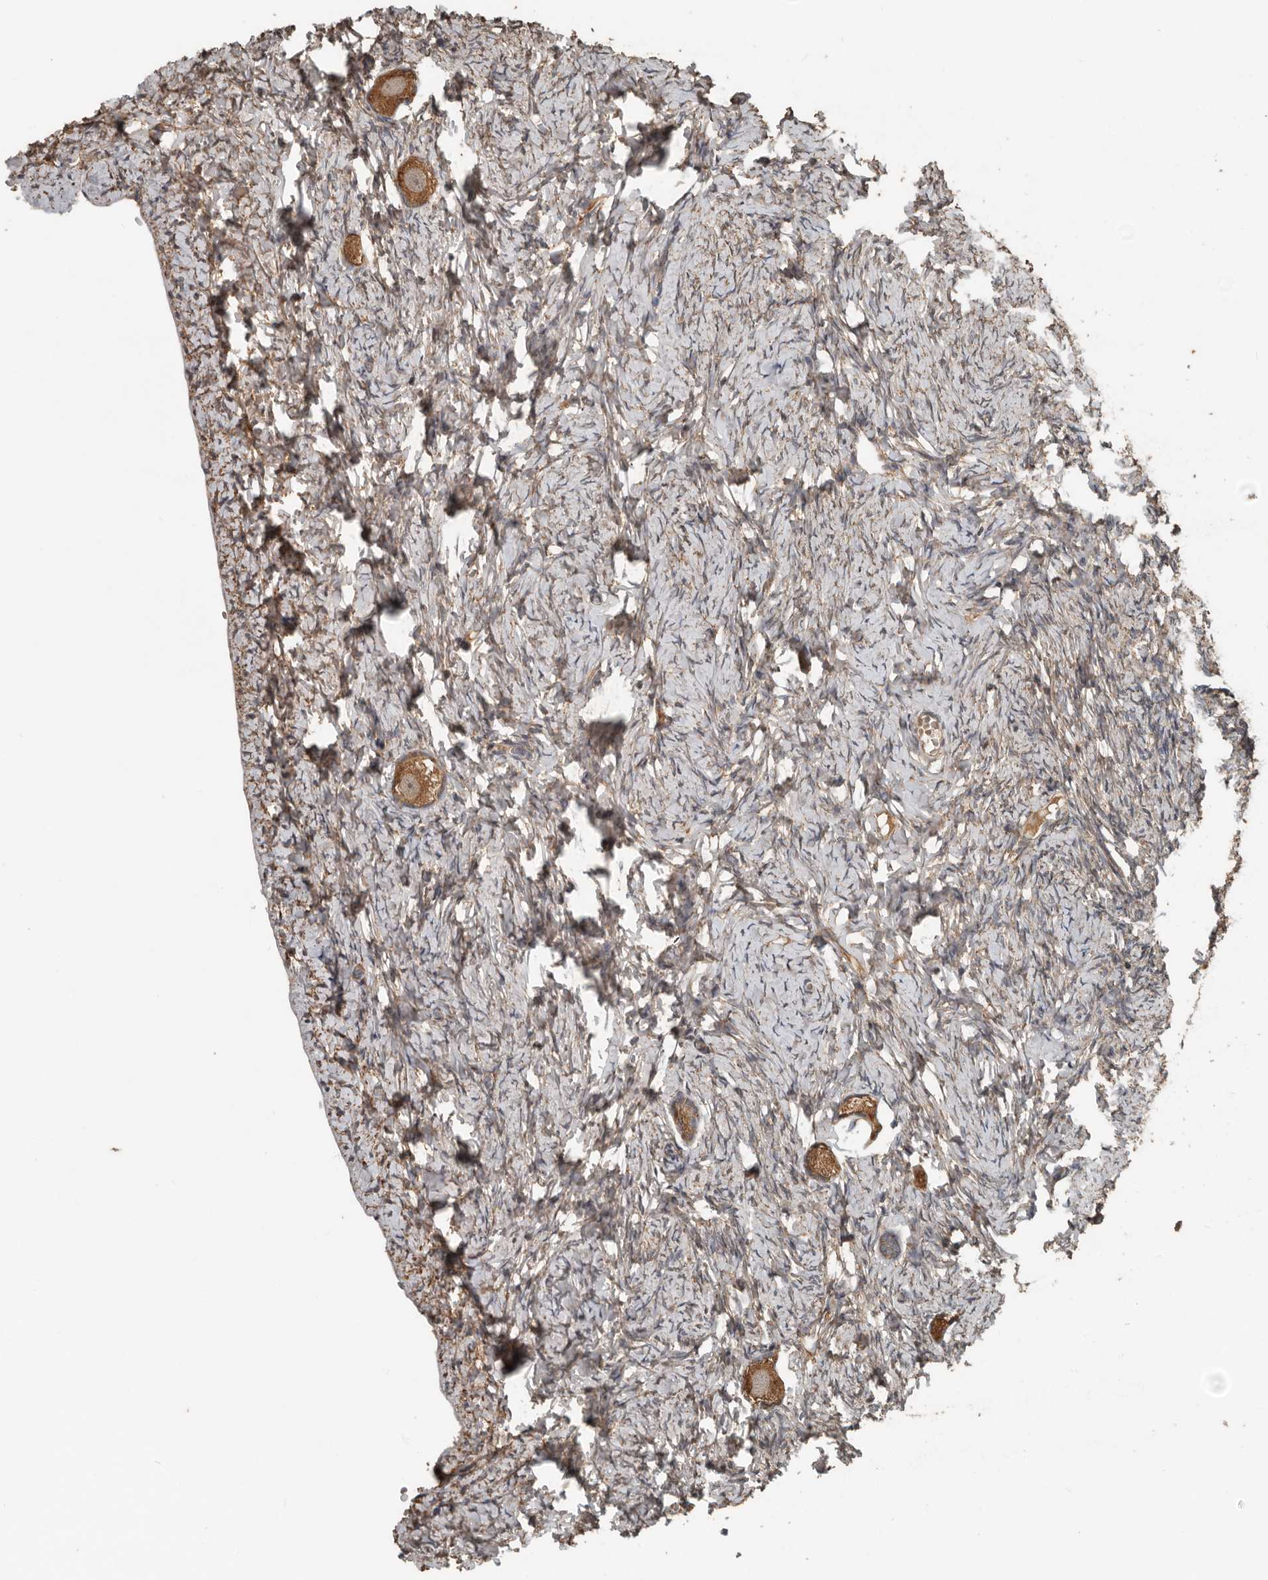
{"staining": {"intensity": "moderate", "quantity": ">75%", "location": "cytoplasmic/membranous"}, "tissue": "ovary", "cell_type": "Follicle cells", "image_type": "normal", "snomed": [{"axis": "morphology", "description": "Normal tissue, NOS"}, {"axis": "topography", "description": "Ovary"}], "caption": "Protein expression analysis of unremarkable ovary displays moderate cytoplasmic/membranous expression in about >75% of follicle cells.", "gene": "RNF207", "patient": {"sex": "female", "age": 27}}